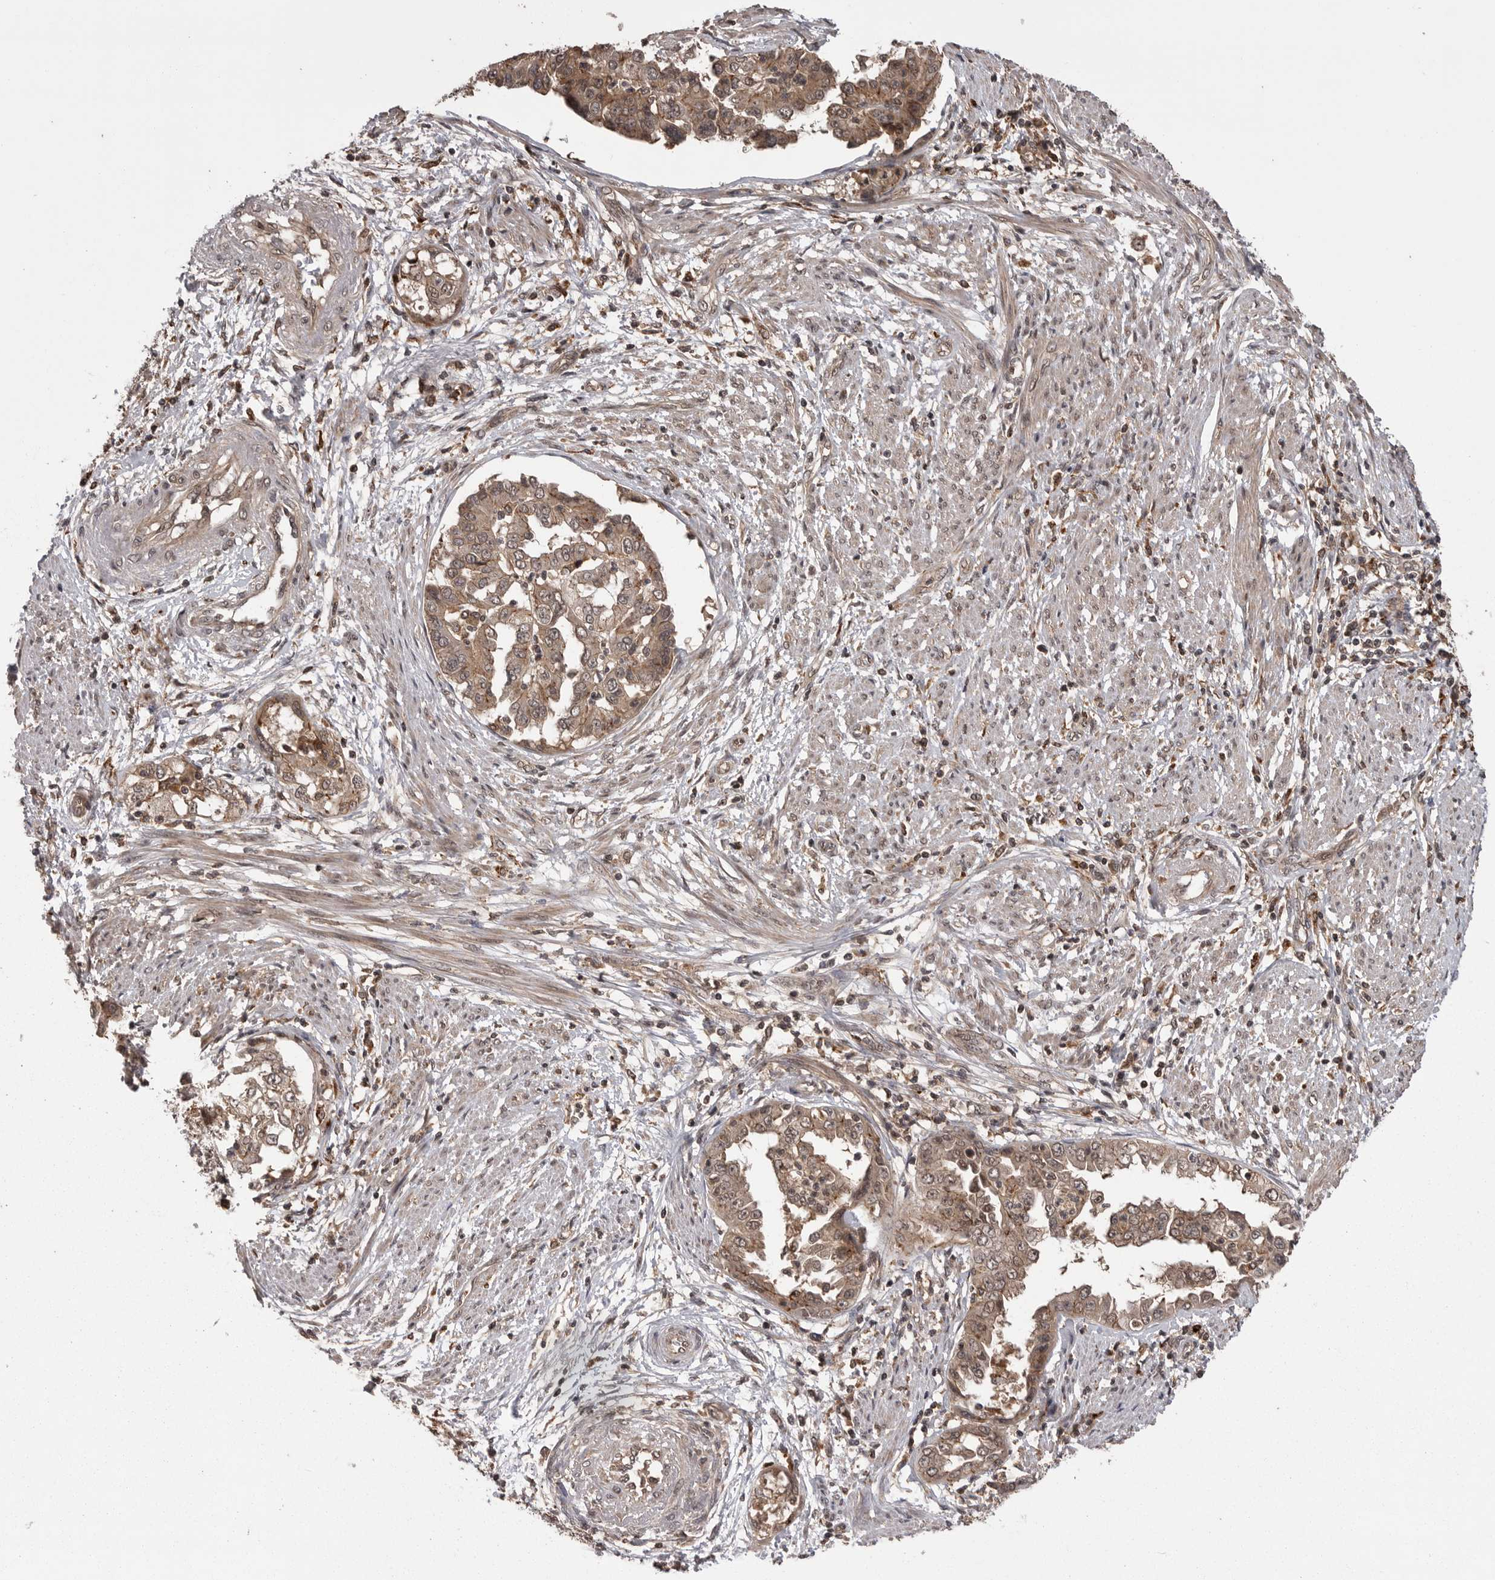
{"staining": {"intensity": "moderate", "quantity": ">75%", "location": "cytoplasmic/membranous"}, "tissue": "endometrial cancer", "cell_type": "Tumor cells", "image_type": "cancer", "snomed": [{"axis": "morphology", "description": "Adenocarcinoma, NOS"}, {"axis": "topography", "description": "Endometrium"}], "caption": "A high-resolution micrograph shows immunohistochemistry staining of endometrial cancer (adenocarcinoma), which exhibits moderate cytoplasmic/membranous positivity in approximately >75% of tumor cells.", "gene": "AOAH", "patient": {"sex": "female", "age": 85}}